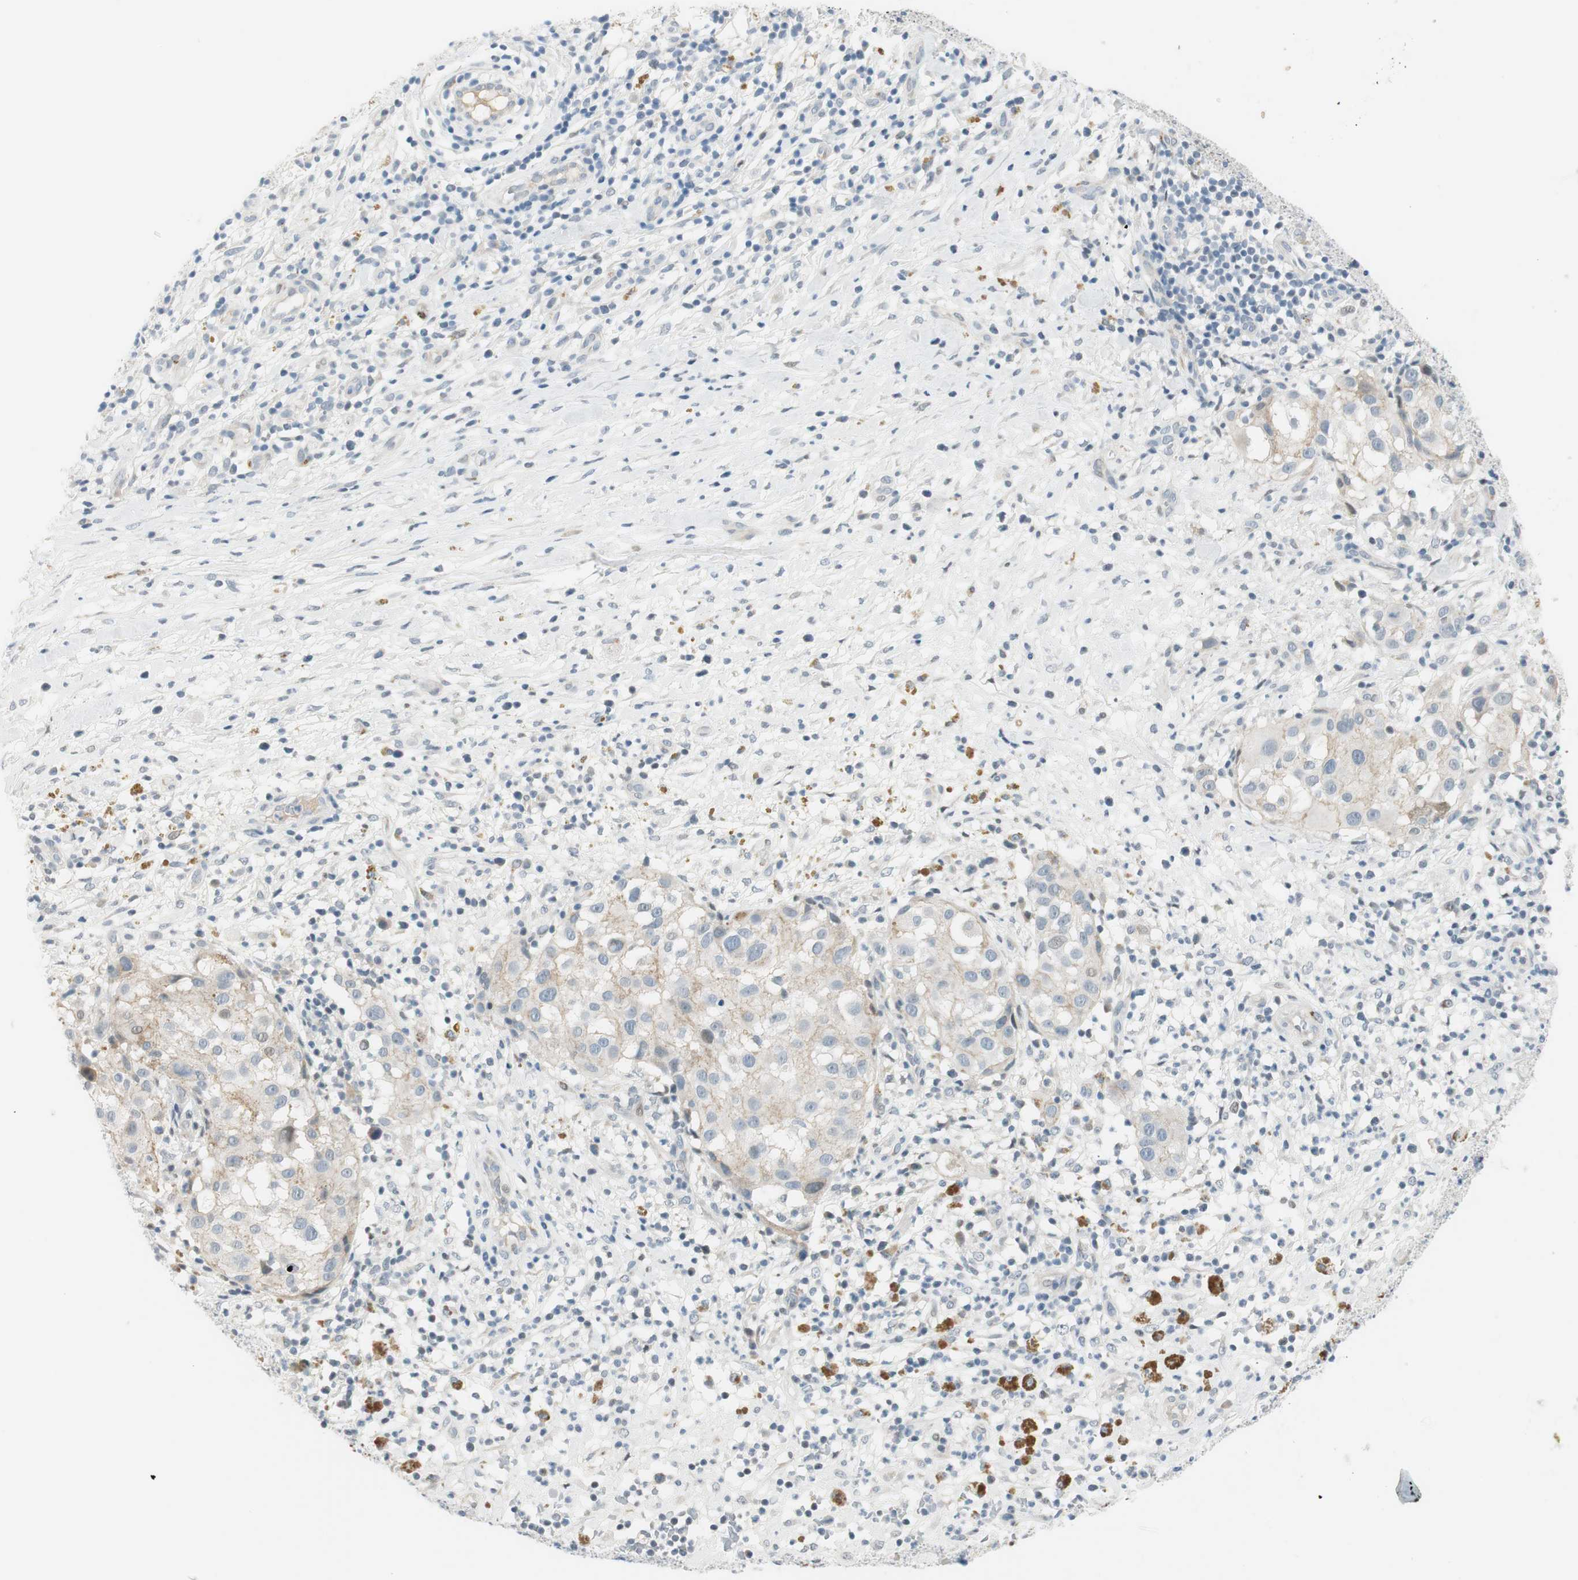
{"staining": {"intensity": "weak", "quantity": "<25%", "location": "cytoplasmic/membranous"}, "tissue": "melanoma", "cell_type": "Tumor cells", "image_type": "cancer", "snomed": [{"axis": "morphology", "description": "Necrosis, NOS"}, {"axis": "morphology", "description": "Malignant melanoma, NOS"}, {"axis": "topography", "description": "Skin"}], "caption": "This is an immunohistochemistry (IHC) histopathology image of malignant melanoma. There is no positivity in tumor cells.", "gene": "B4GALNT1", "patient": {"sex": "female", "age": 87}}